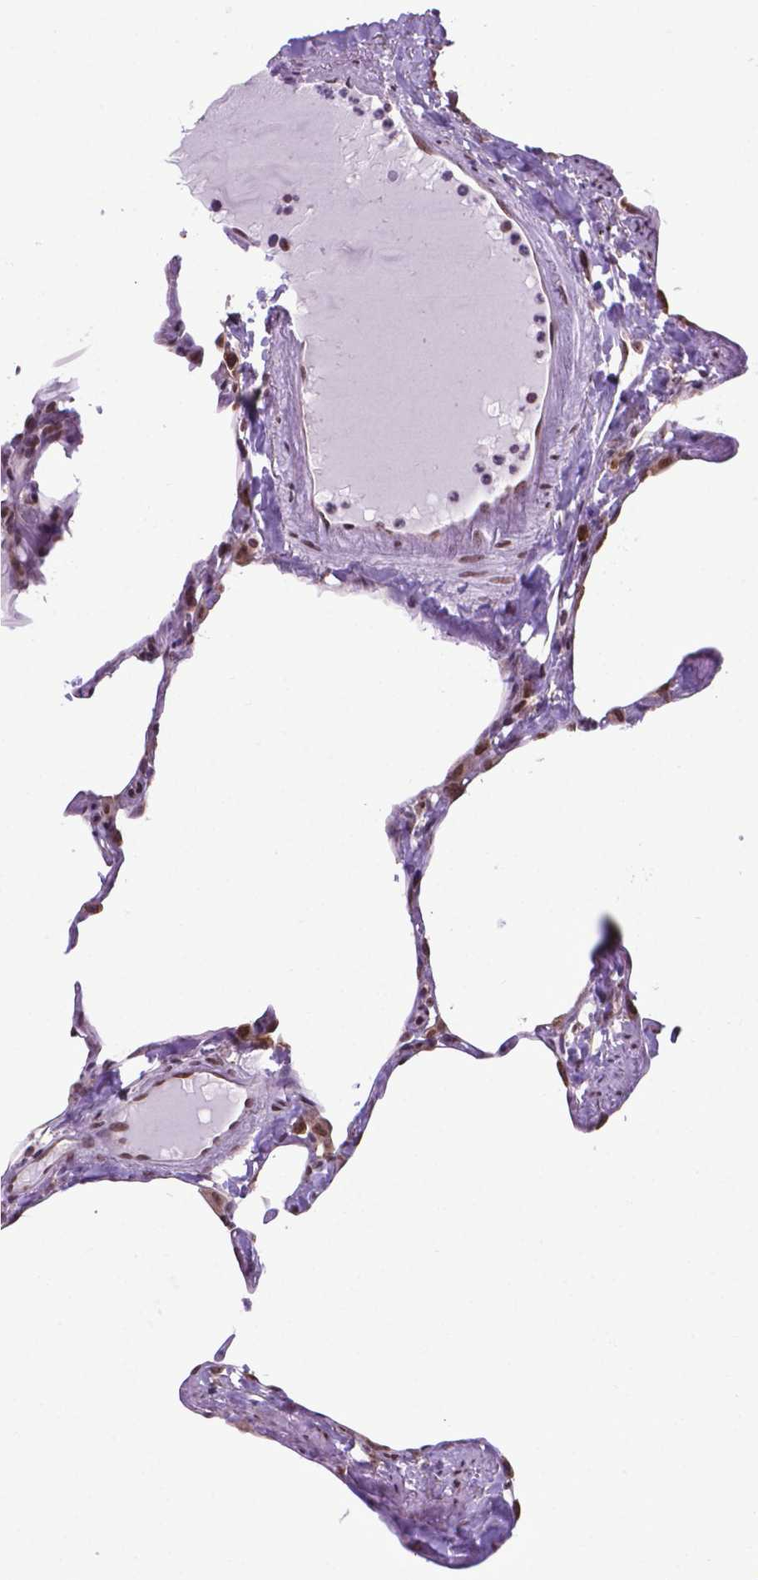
{"staining": {"intensity": "strong", "quantity": "<25%", "location": "cytoplasmic/membranous,nuclear"}, "tissue": "lung", "cell_type": "Alveolar cells", "image_type": "normal", "snomed": [{"axis": "morphology", "description": "Normal tissue, NOS"}, {"axis": "topography", "description": "Lung"}], "caption": "A medium amount of strong cytoplasmic/membranous,nuclear expression is seen in about <25% of alveolar cells in unremarkable lung. Nuclei are stained in blue.", "gene": "ENSG00000269590", "patient": {"sex": "male", "age": 65}}